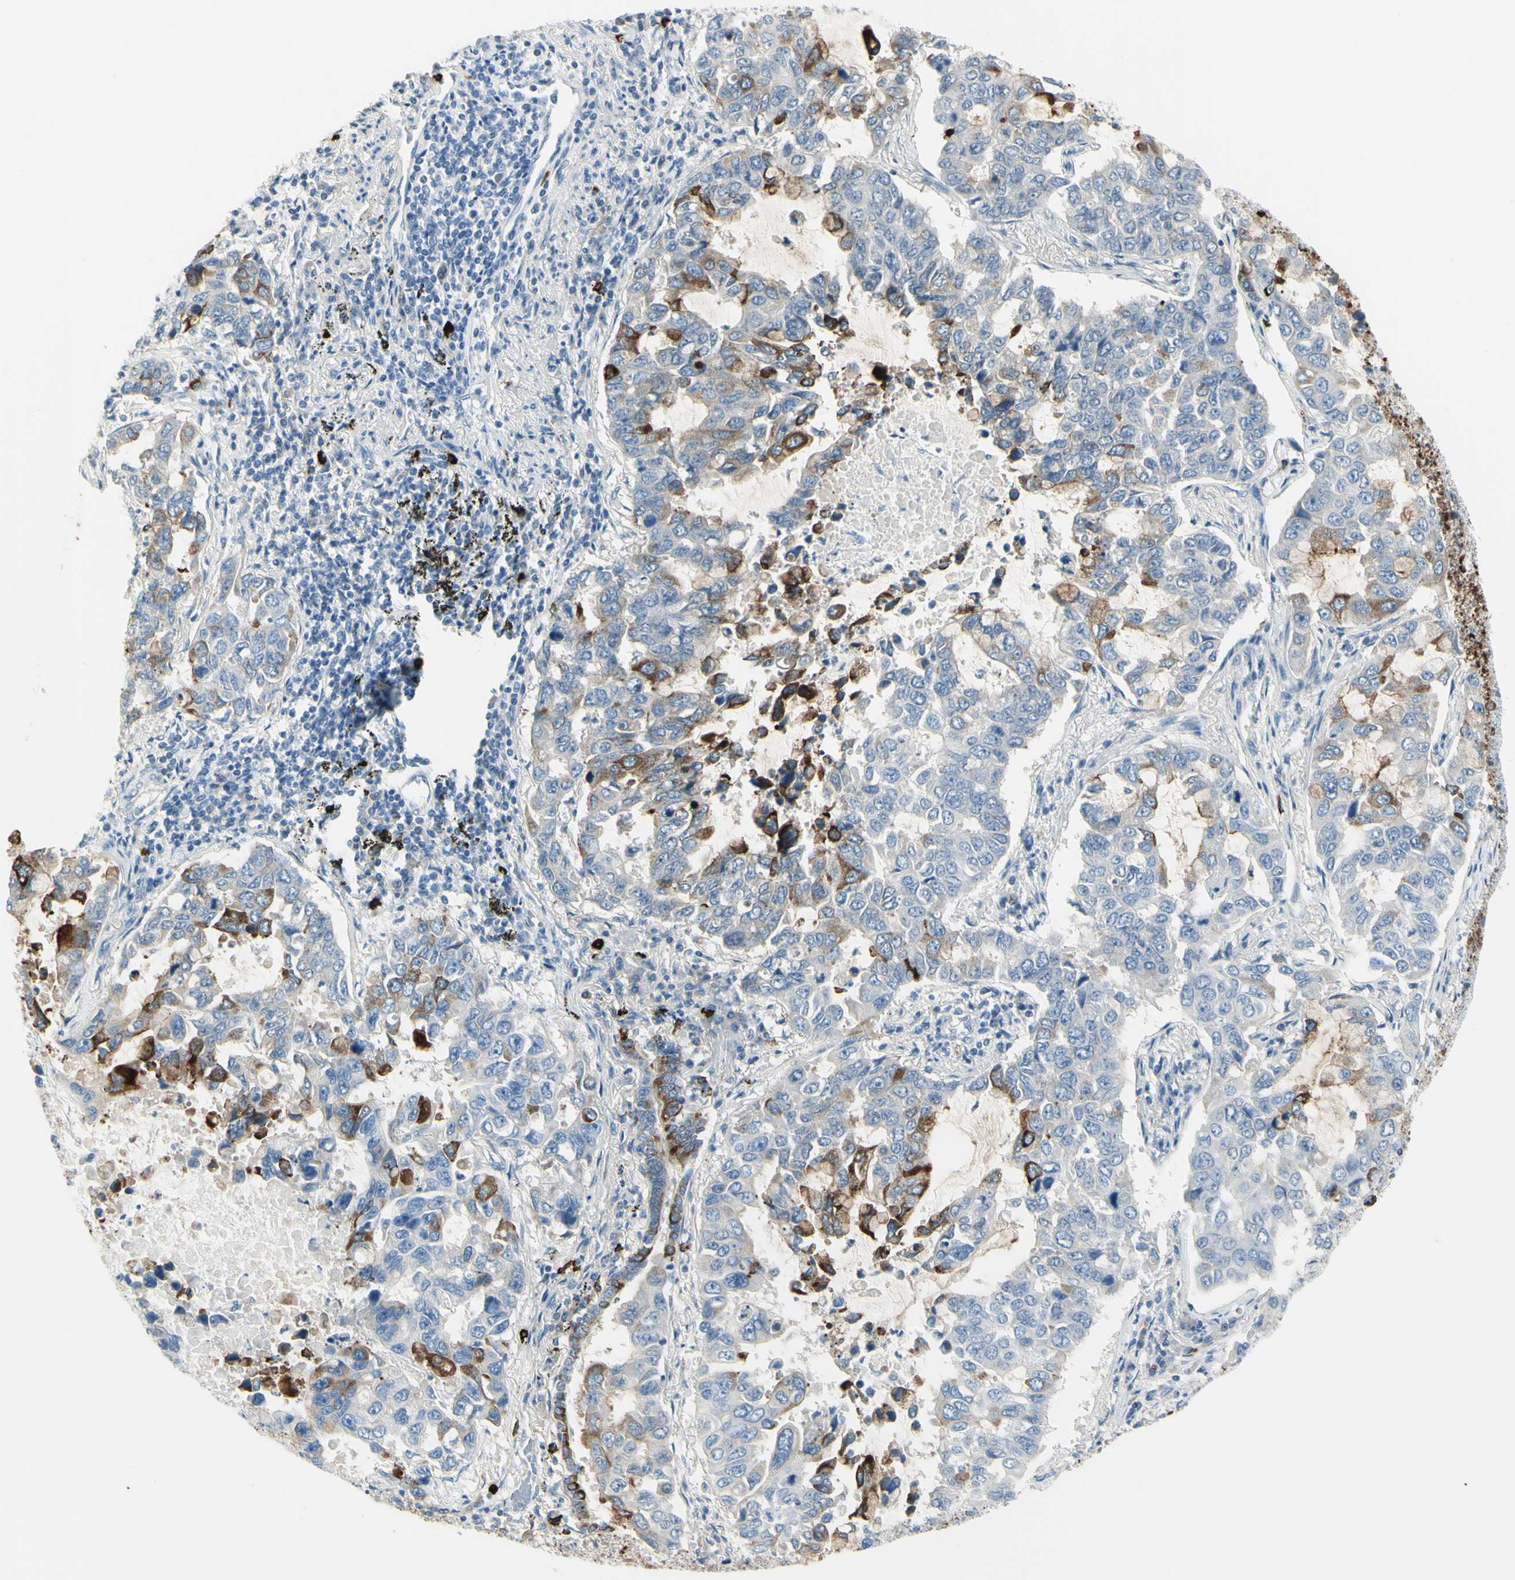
{"staining": {"intensity": "strong", "quantity": "<25%", "location": "cytoplasmic/membranous"}, "tissue": "lung cancer", "cell_type": "Tumor cells", "image_type": "cancer", "snomed": [{"axis": "morphology", "description": "Adenocarcinoma, NOS"}, {"axis": "topography", "description": "Lung"}], "caption": "Adenocarcinoma (lung) tissue displays strong cytoplasmic/membranous staining in approximately <25% of tumor cells, visualized by immunohistochemistry. (DAB IHC, brown staining for protein, blue staining for nuclei).", "gene": "DLG4", "patient": {"sex": "male", "age": 64}}